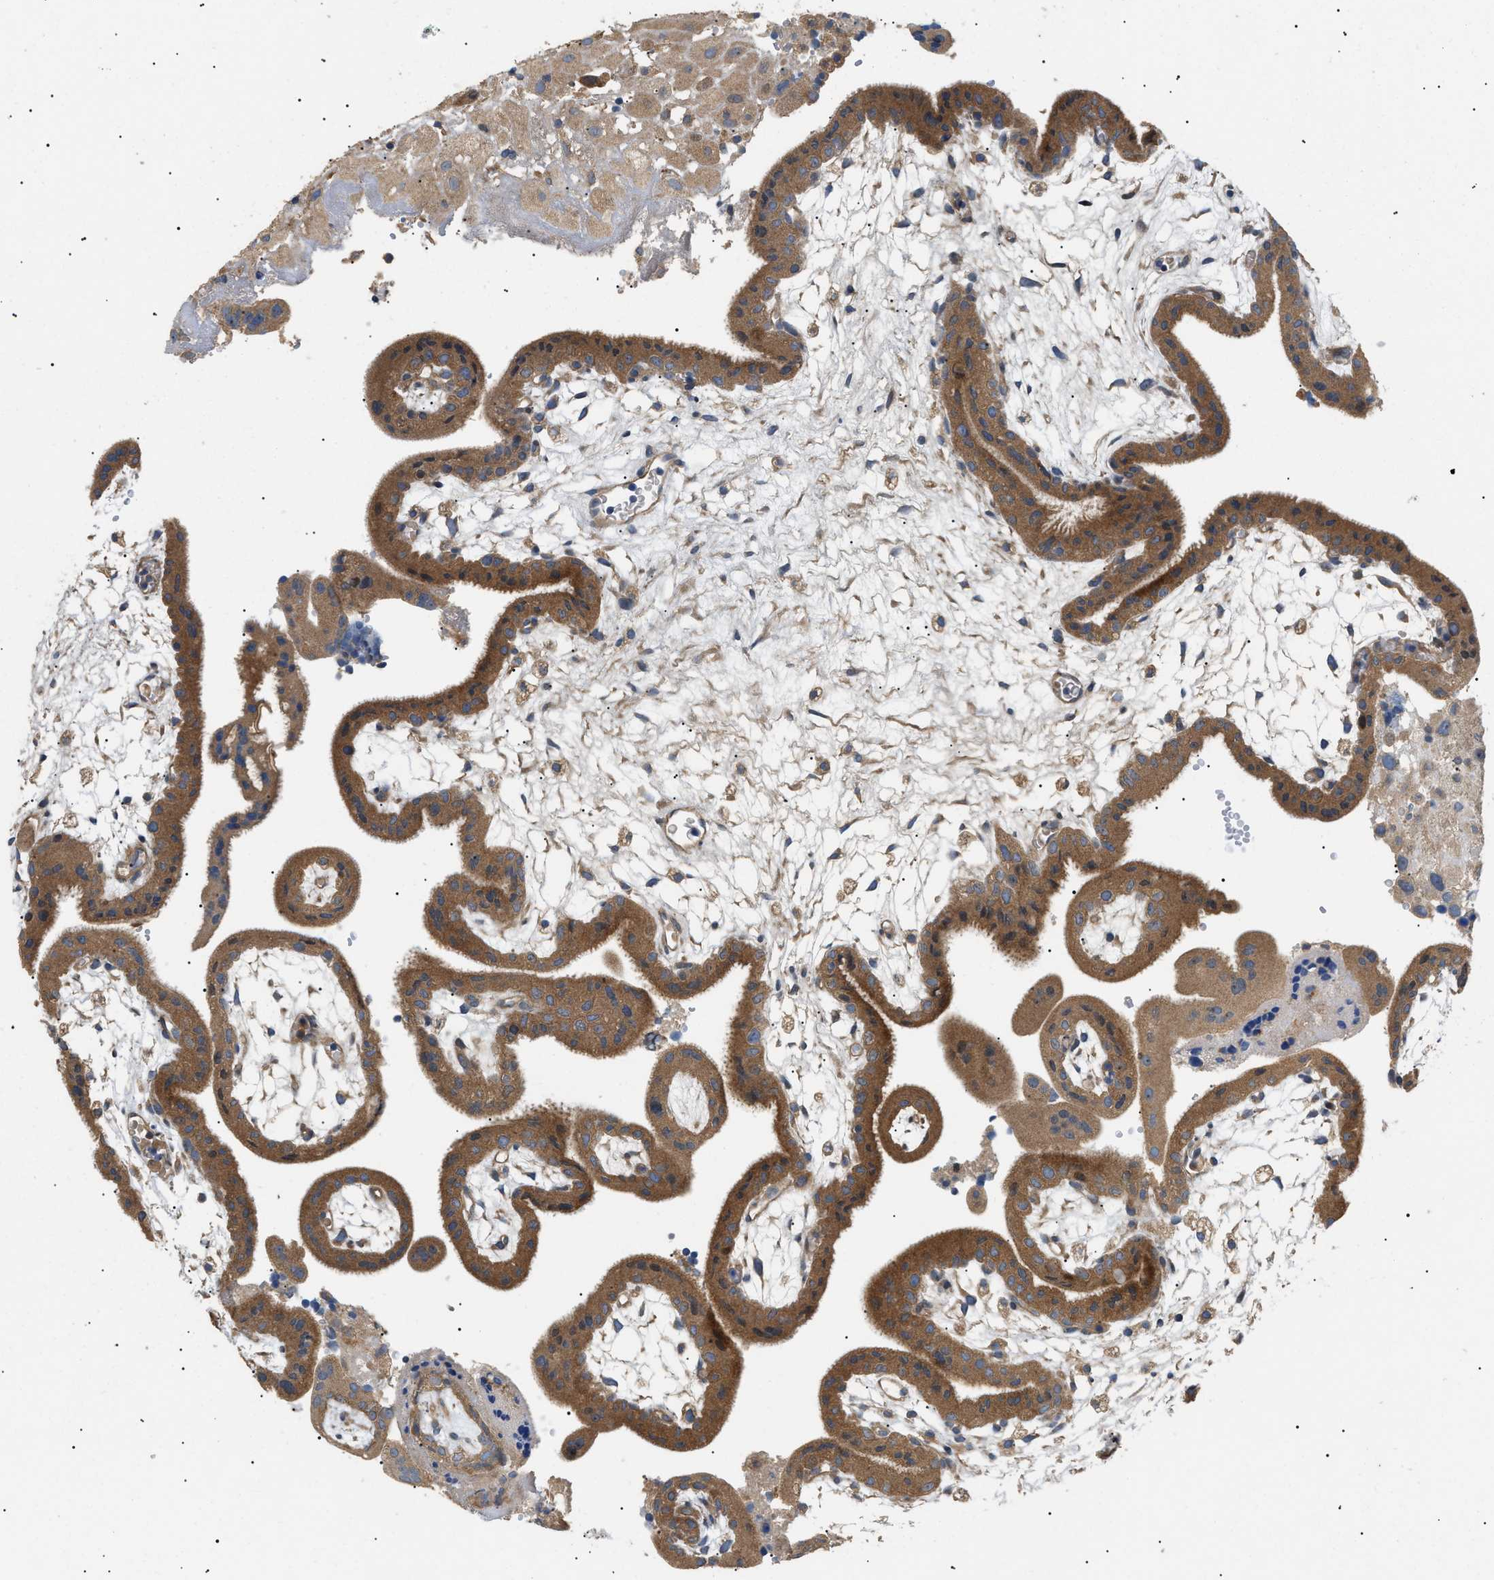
{"staining": {"intensity": "moderate", "quantity": ">75%", "location": "cytoplasmic/membranous"}, "tissue": "placenta", "cell_type": "Decidual cells", "image_type": "normal", "snomed": [{"axis": "morphology", "description": "Normal tissue, NOS"}, {"axis": "topography", "description": "Placenta"}], "caption": "There is medium levels of moderate cytoplasmic/membranous staining in decidual cells of unremarkable placenta, as demonstrated by immunohistochemical staining (brown color).", "gene": "PPM1B", "patient": {"sex": "female", "age": 18}}